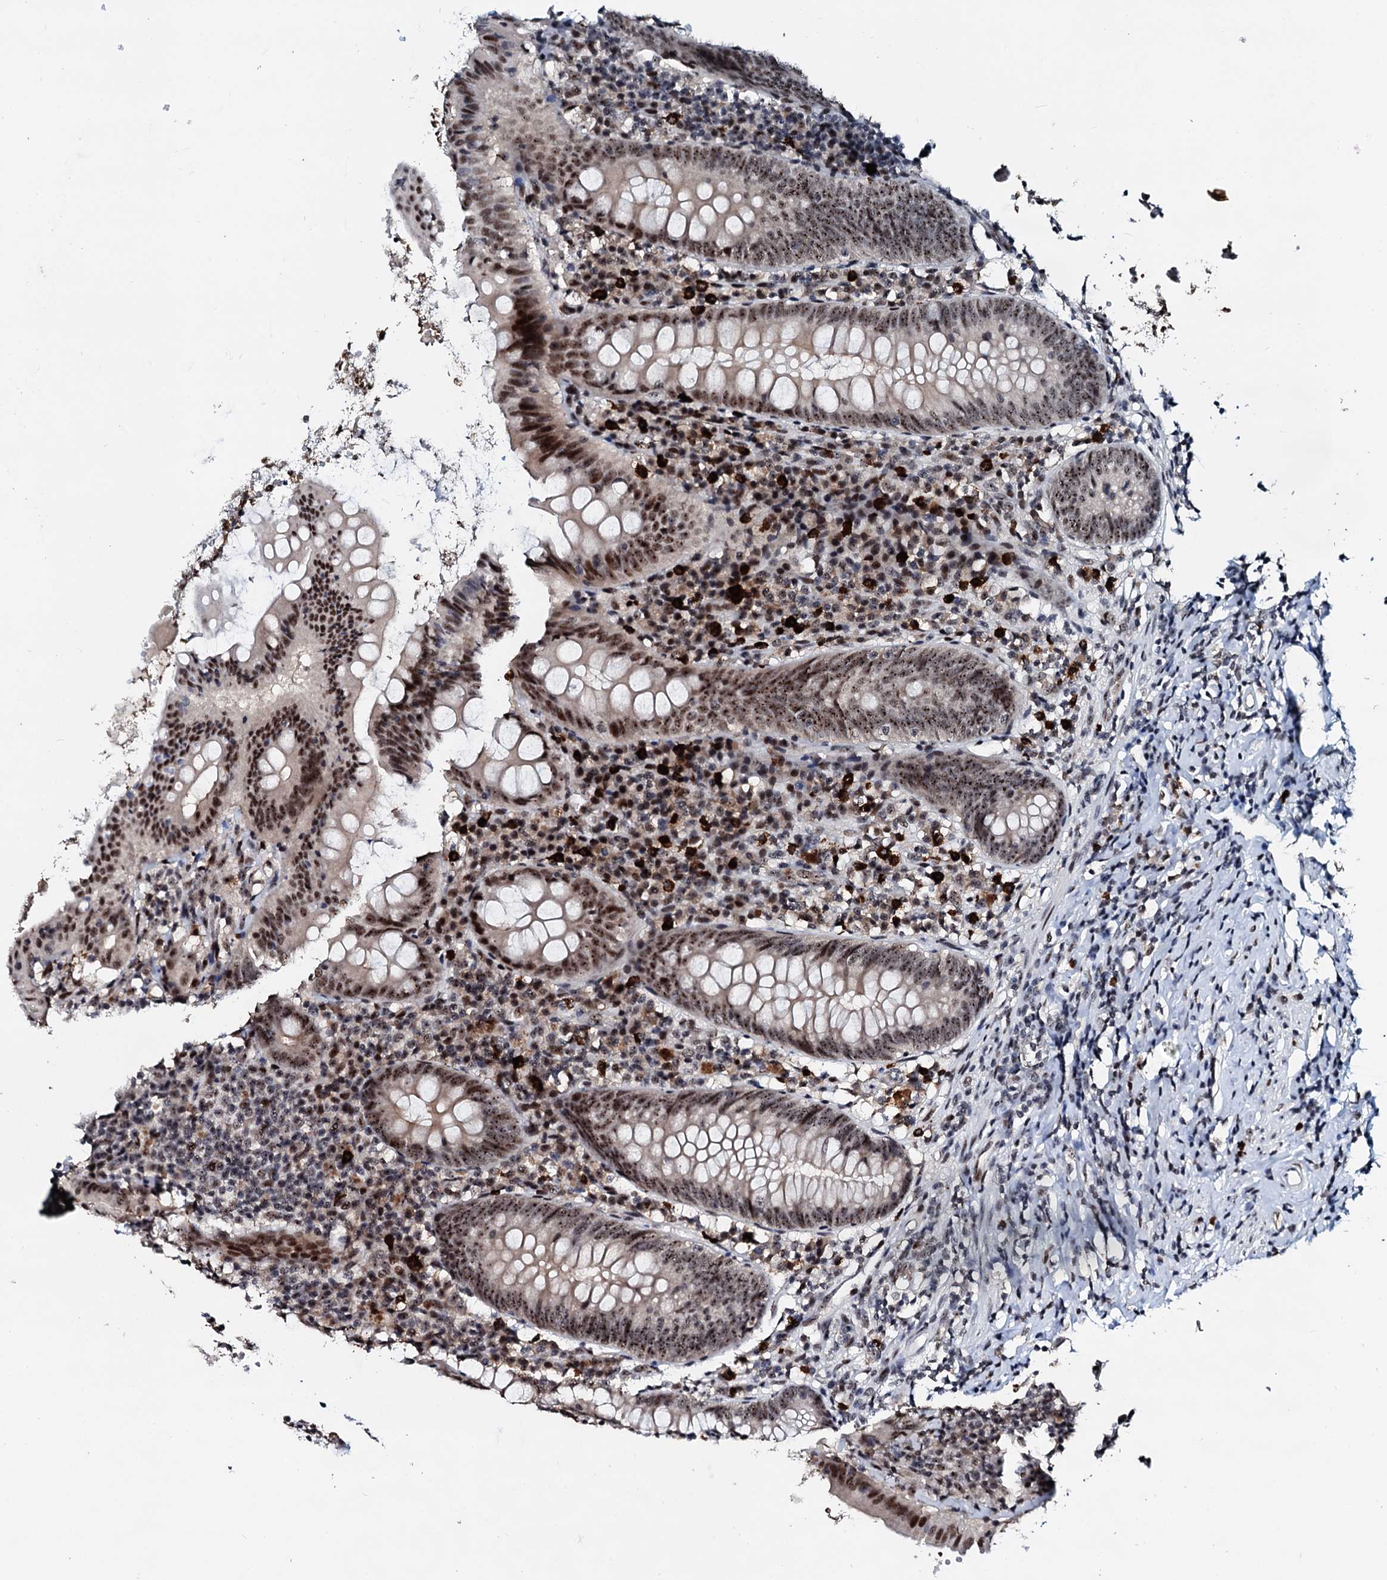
{"staining": {"intensity": "moderate", "quantity": ">75%", "location": "nuclear"}, "tissue": "appendix", "cell_type": "Glandular cells", "image_type": "normal", "snomed": [{"axis": "morphology", "description": "Normal tissue, NOS"}, {"axis": "topography", "description": "Appendix"}], "caption": "The histopathology image shows staining of unremarkable appendix, revealing moderate nuclear protein staining (brown color) within glandular cells.", "gene": "NEUROG3", "patient": {"sex": "female", "age": 54}}